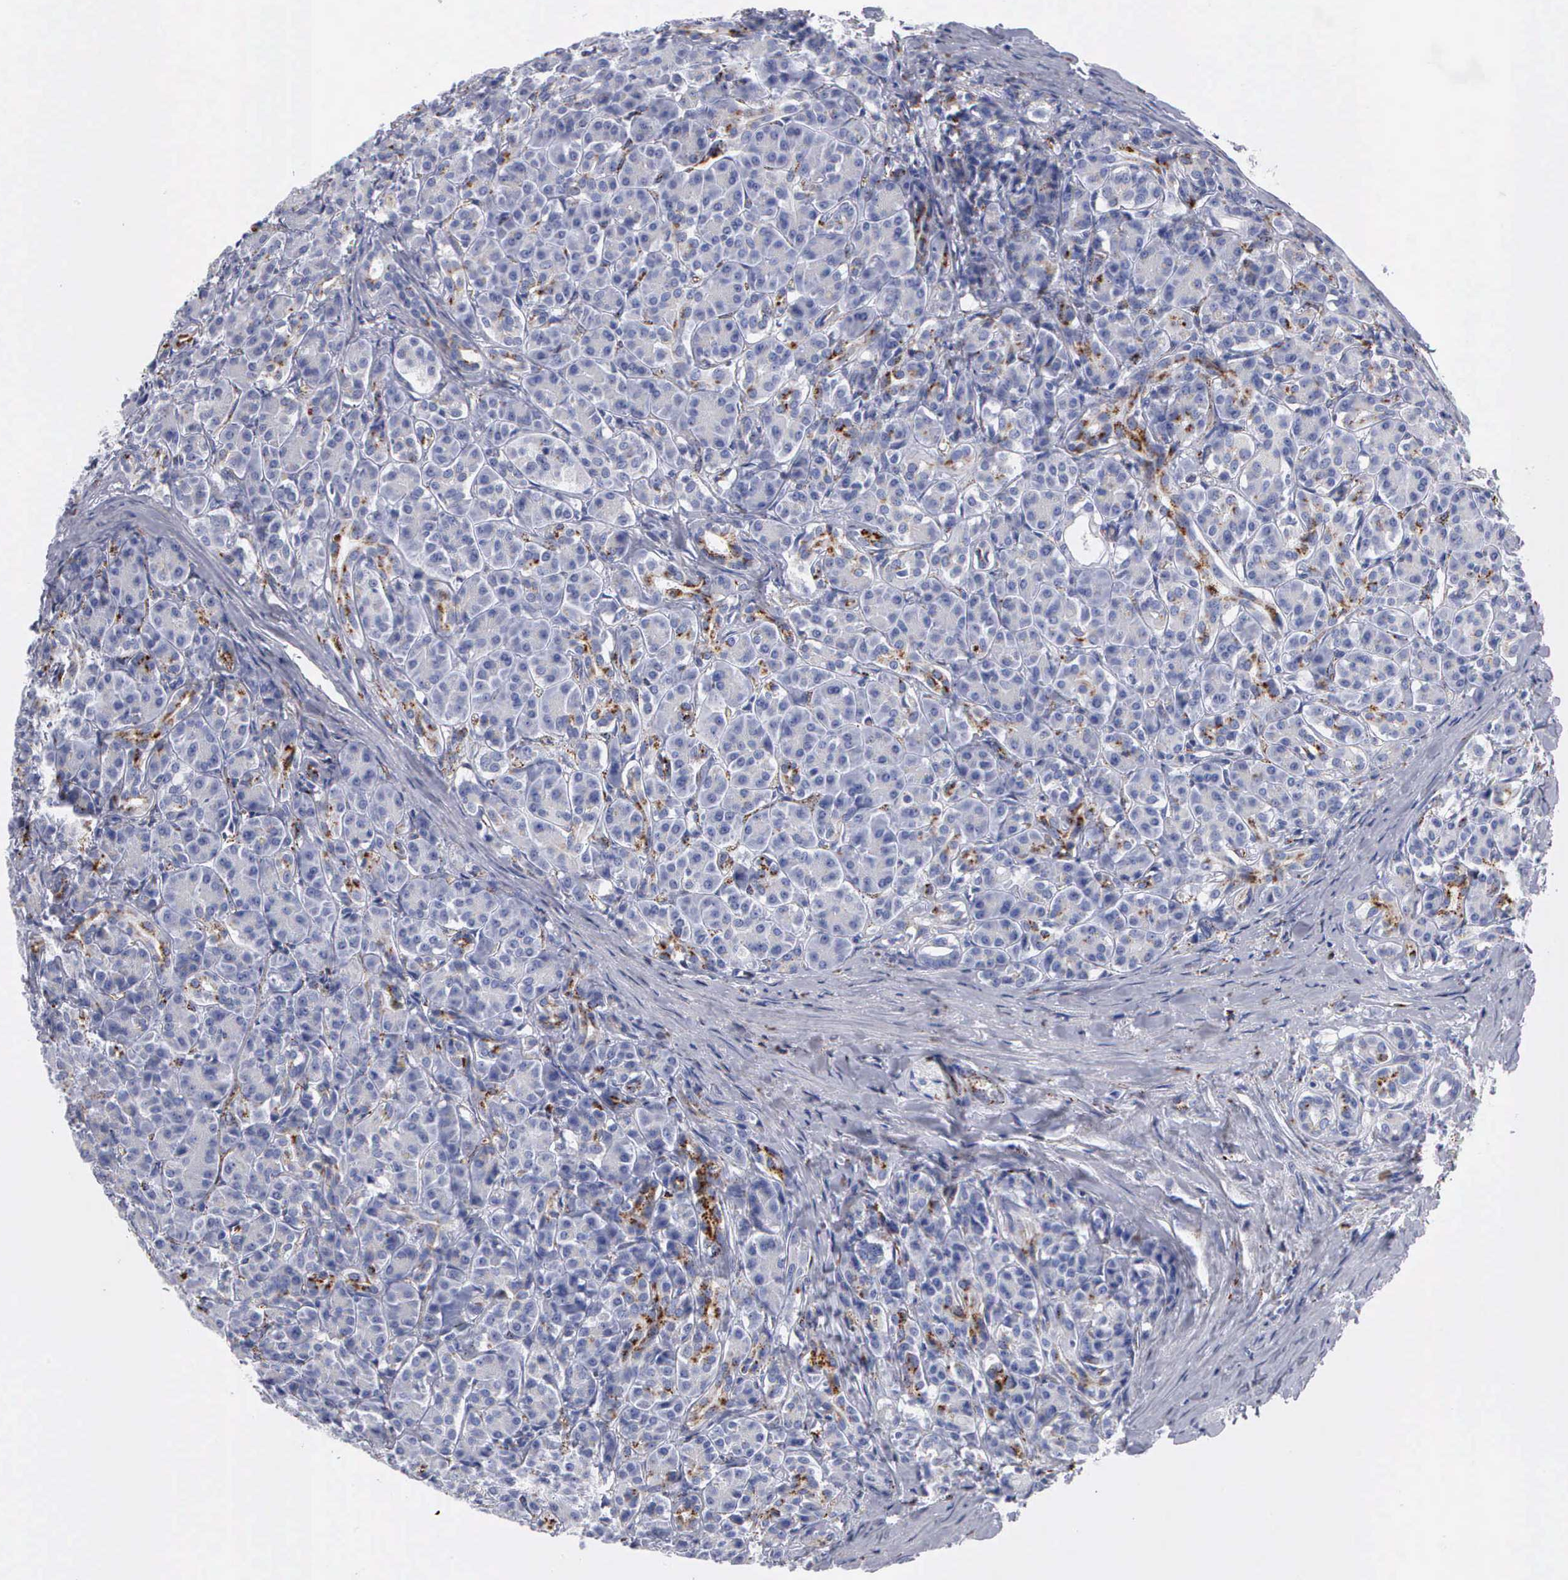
{"staining": {"intensity": "strong", "quantity": "<25%", "location": "cytoplasmic/membranous"}, "tissue": "pancreas", "cell_type": "Exocrine glandular cells", "image_type": "normal", "snomed": [{"axis": "morphology", "description": "Normal tissue, NOS"}, {"axis": "topography", "description": "Lymph node"}, {"axis": "topography", "description": "Pancreas"}], "caption": "Immunohistochemistry photomicrograph of unremarkable pancreas: pancreas stained using IHC demonstrates medium levels of strong protein expression localized specifically in the cytoplasmic/membranous of exocrine glandular cells, appearing as a cytoplasmic/membranous brown color.", "gene": "CTSL", "patient": {"sex": "male", "age": 59}}